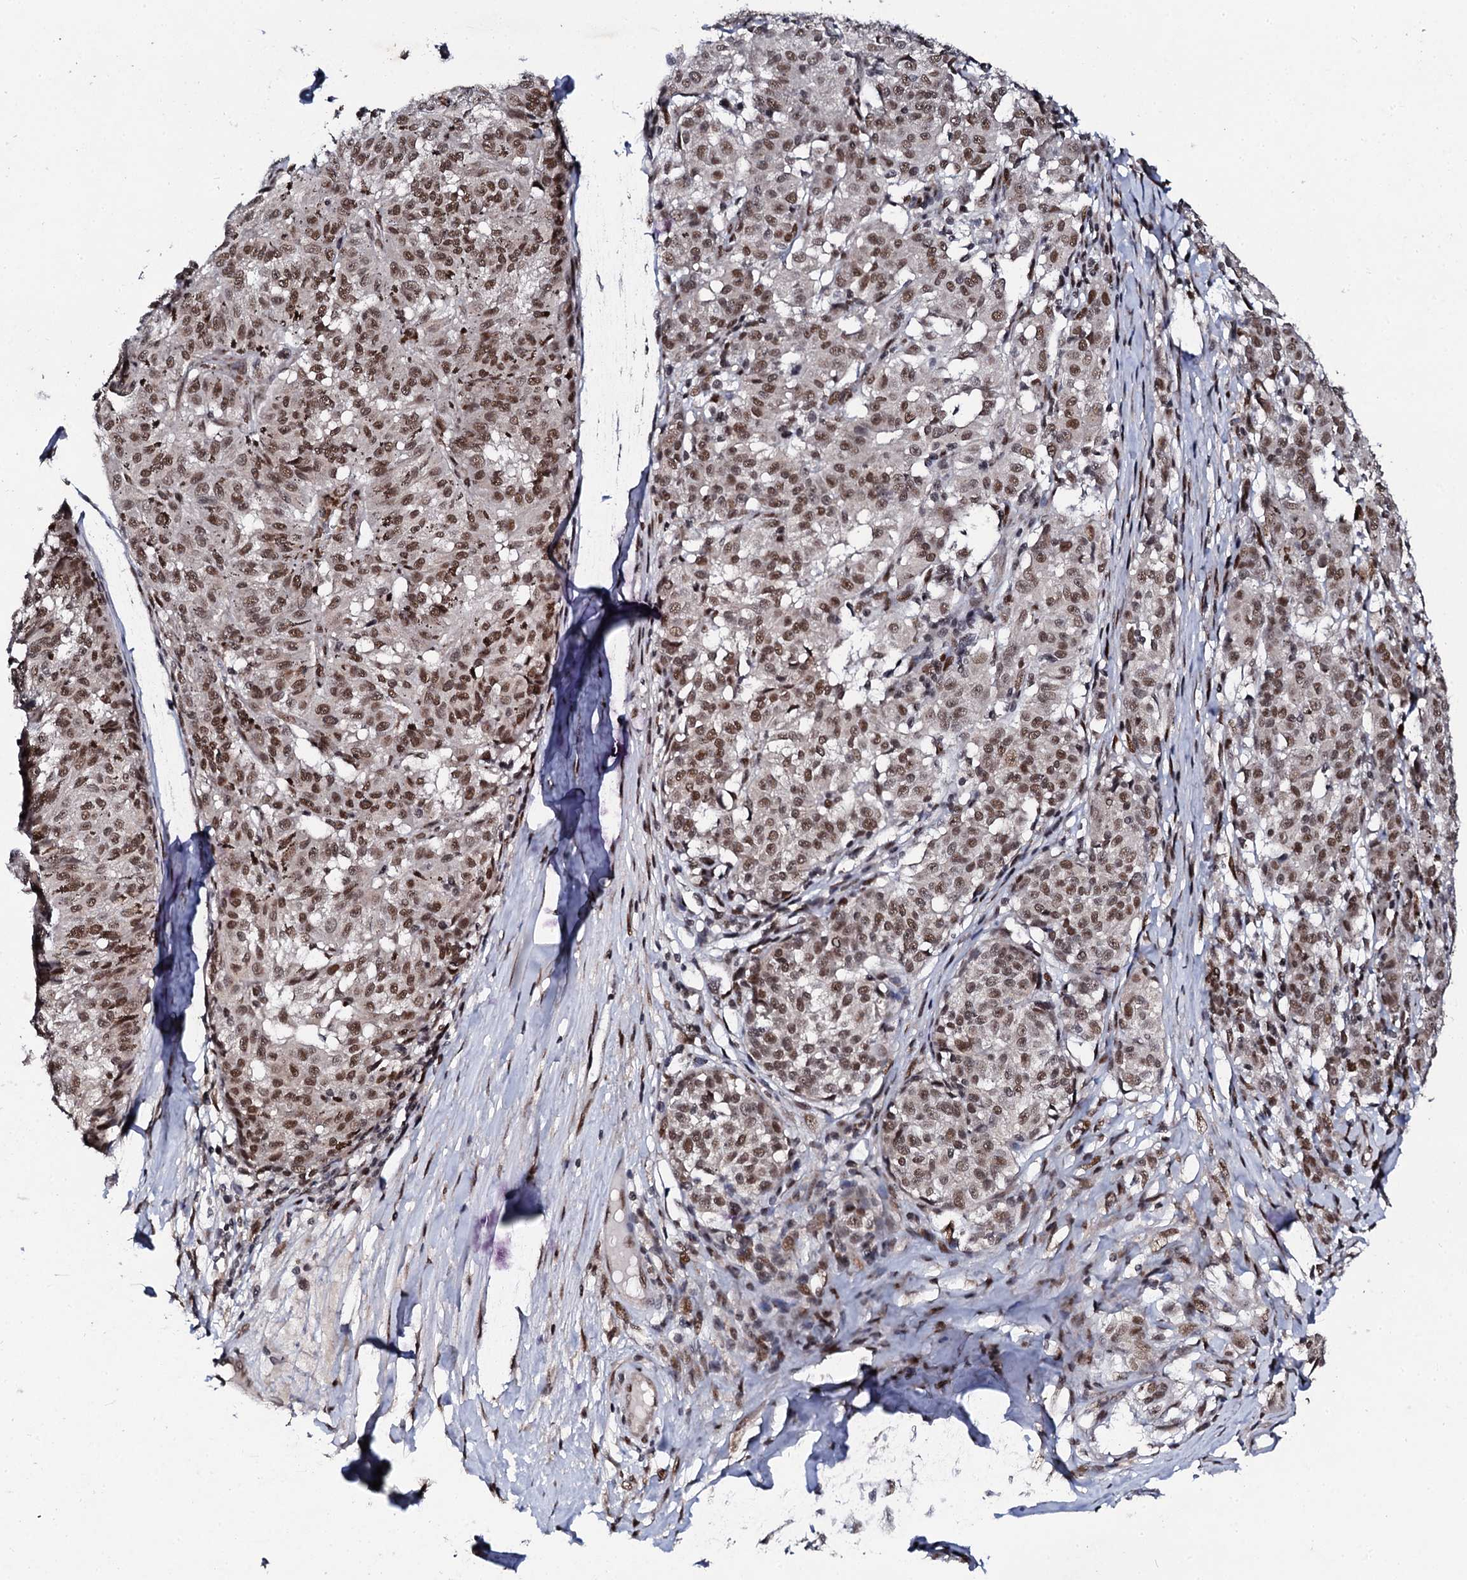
{"staining": {"intensity": "moderate", "quantity": ">75%", "location": "nuclear"}, "tissue": "melanoma", "cell_type": "Tumor cells", "image_type": "cancer", "snomed": [{"axis": "morphology", "description": "Malignant melanoma, NOS"}, {"axis": "topography", "description": "Skin"}], "caption": "Moderate nuclear protein staining is appreciated in approximately >75% of tumor cells in malignant melanoma. The staining was performed using DAB (3,3'-diaminobenzidine) to visualize the protein expression in brown, while the nuclei were stained in blue with hematoxylin (Magnification: 20x).", "gene": "CSTF3", "patient": {"sex": "female", "age": 72}}